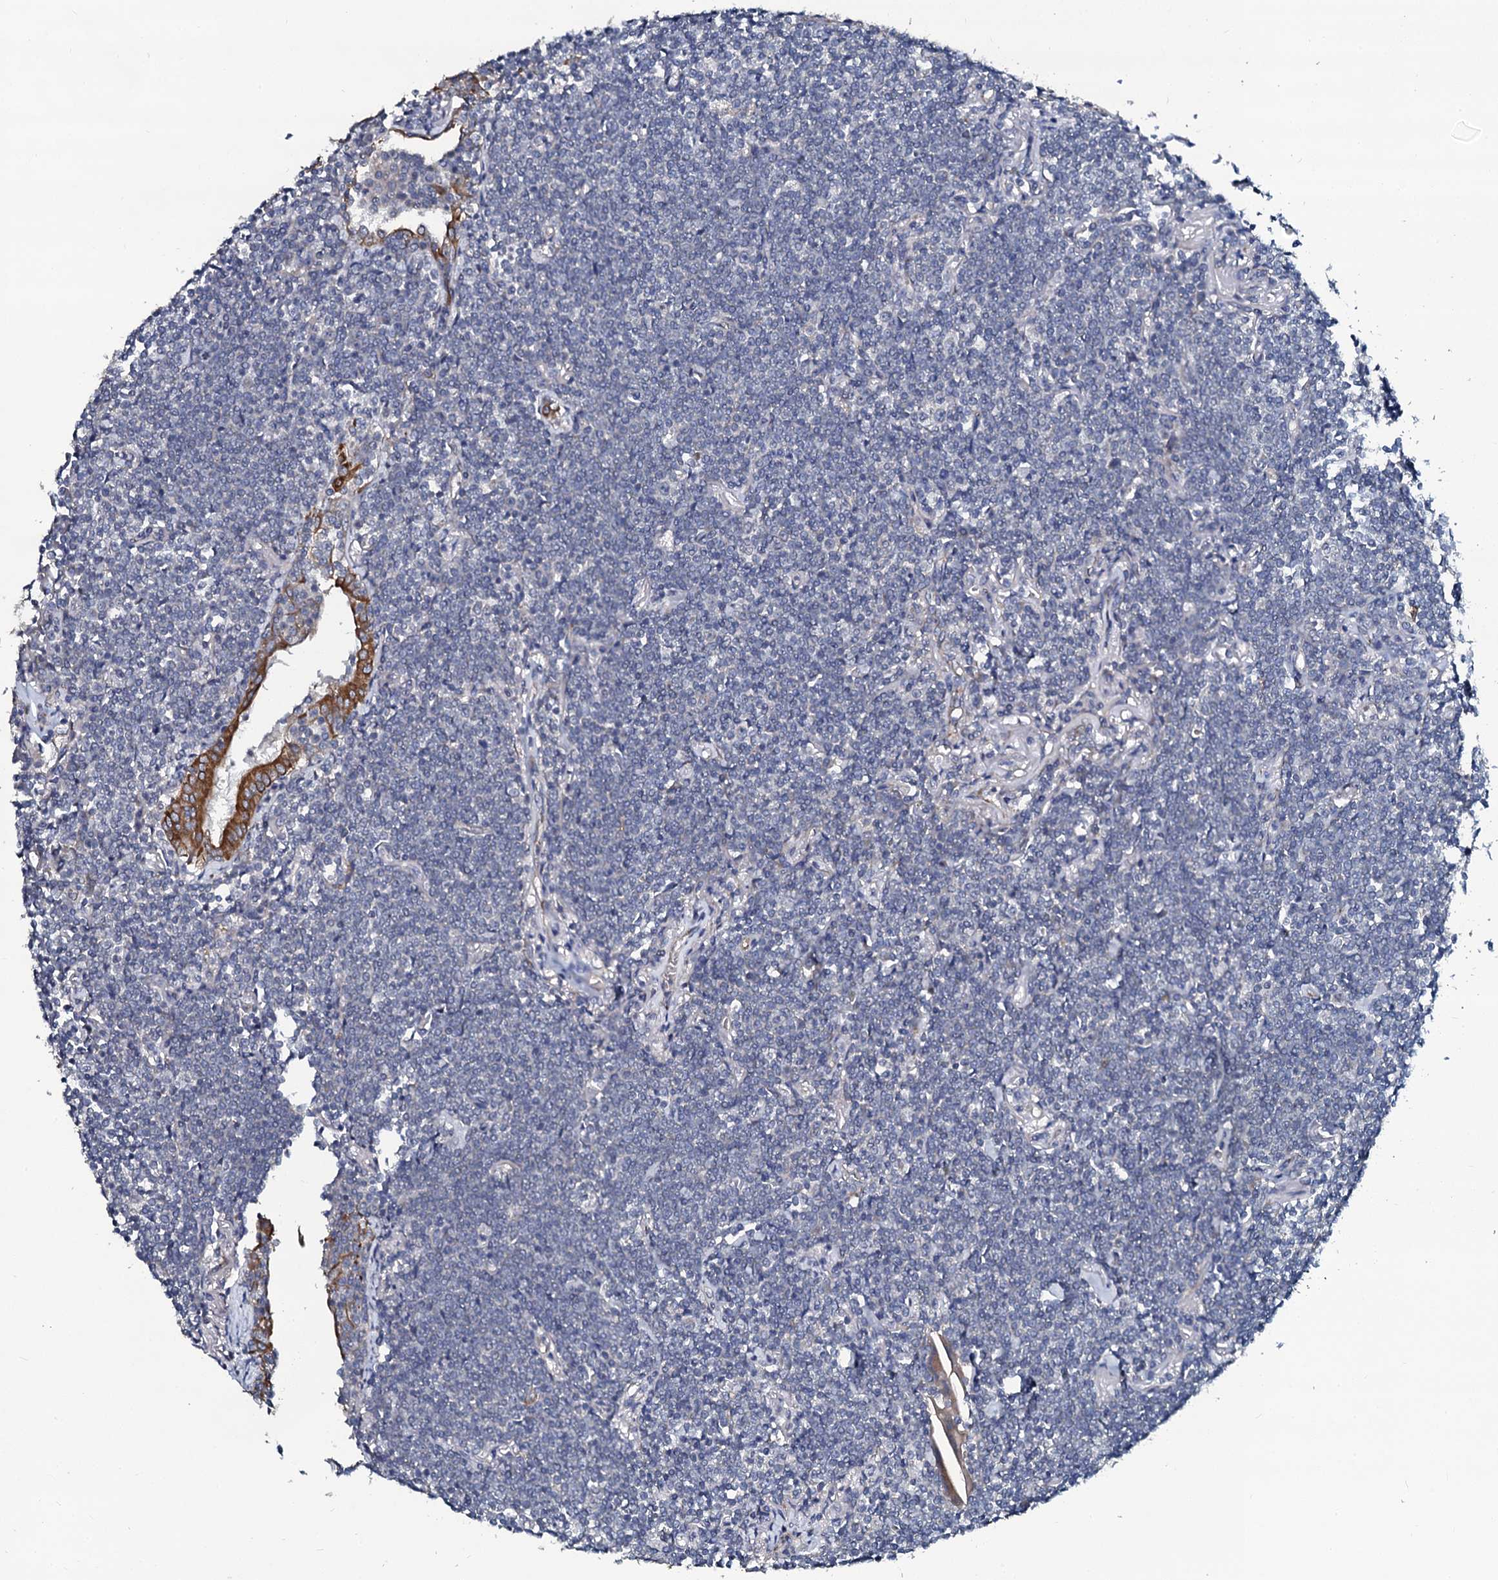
{"staining": {"intensity": "negative", "quantity": "none", "location": "none"}, "tissue": "lymphoma", "cell_type": "Tumor cells", "image_type": "cancer", "snomed": [{"axis": "morphology", "description": "Malignant lymphoma, non-Hodgkin's type, Low grade"}, {"axis": "topography", "description": "Lung"}], "caption": "Image shows no significant protein staining in tumor cells of lymphoma.", "gene": "GLCE", "patient": {"sex": "female", "age": 71}}